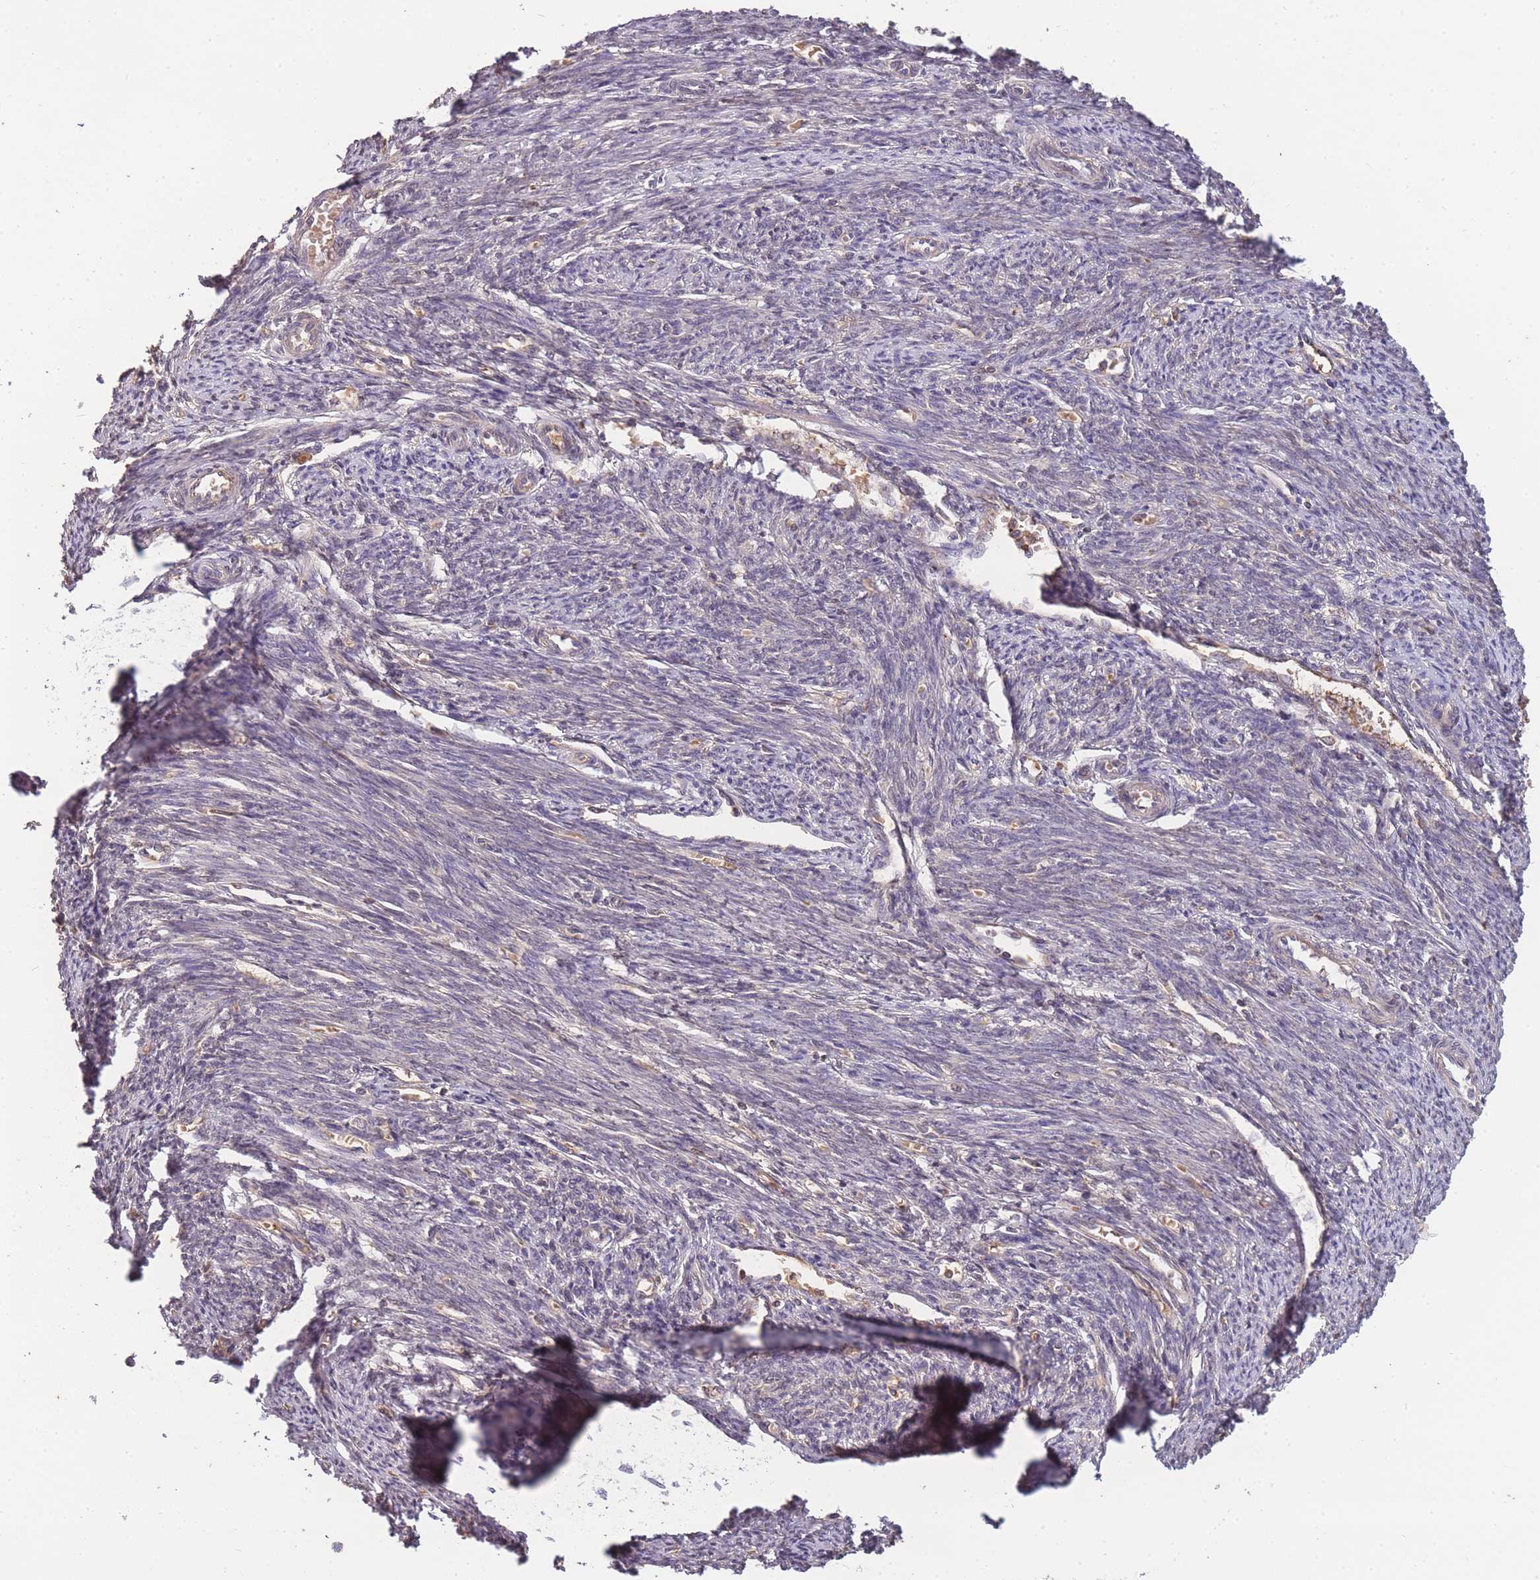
{"staining": {"intensity": "weak", "quantity": "25%-75%", "location": "cytoplasmic/membranous"}, "tissue": "smooth muscle", "cell_type": "Smooth muscle cells", "image_type": "normal", "snomed": [{"axis": "morphology", "description": "Normal tissue, NOS"}, {"axis": "topography", "description": "Smooth muscle"}, {"axis": "topography", "description": "Uterus"}], "caption": "Smooth muscle cells demonstrate low levels of weak cytoplasmic/membranous expression in approximately 25%-75% of cells in unremarkable smooth muscle.", "gene": "RALGDS", "patient": {"sex": "female", "age": 59}}